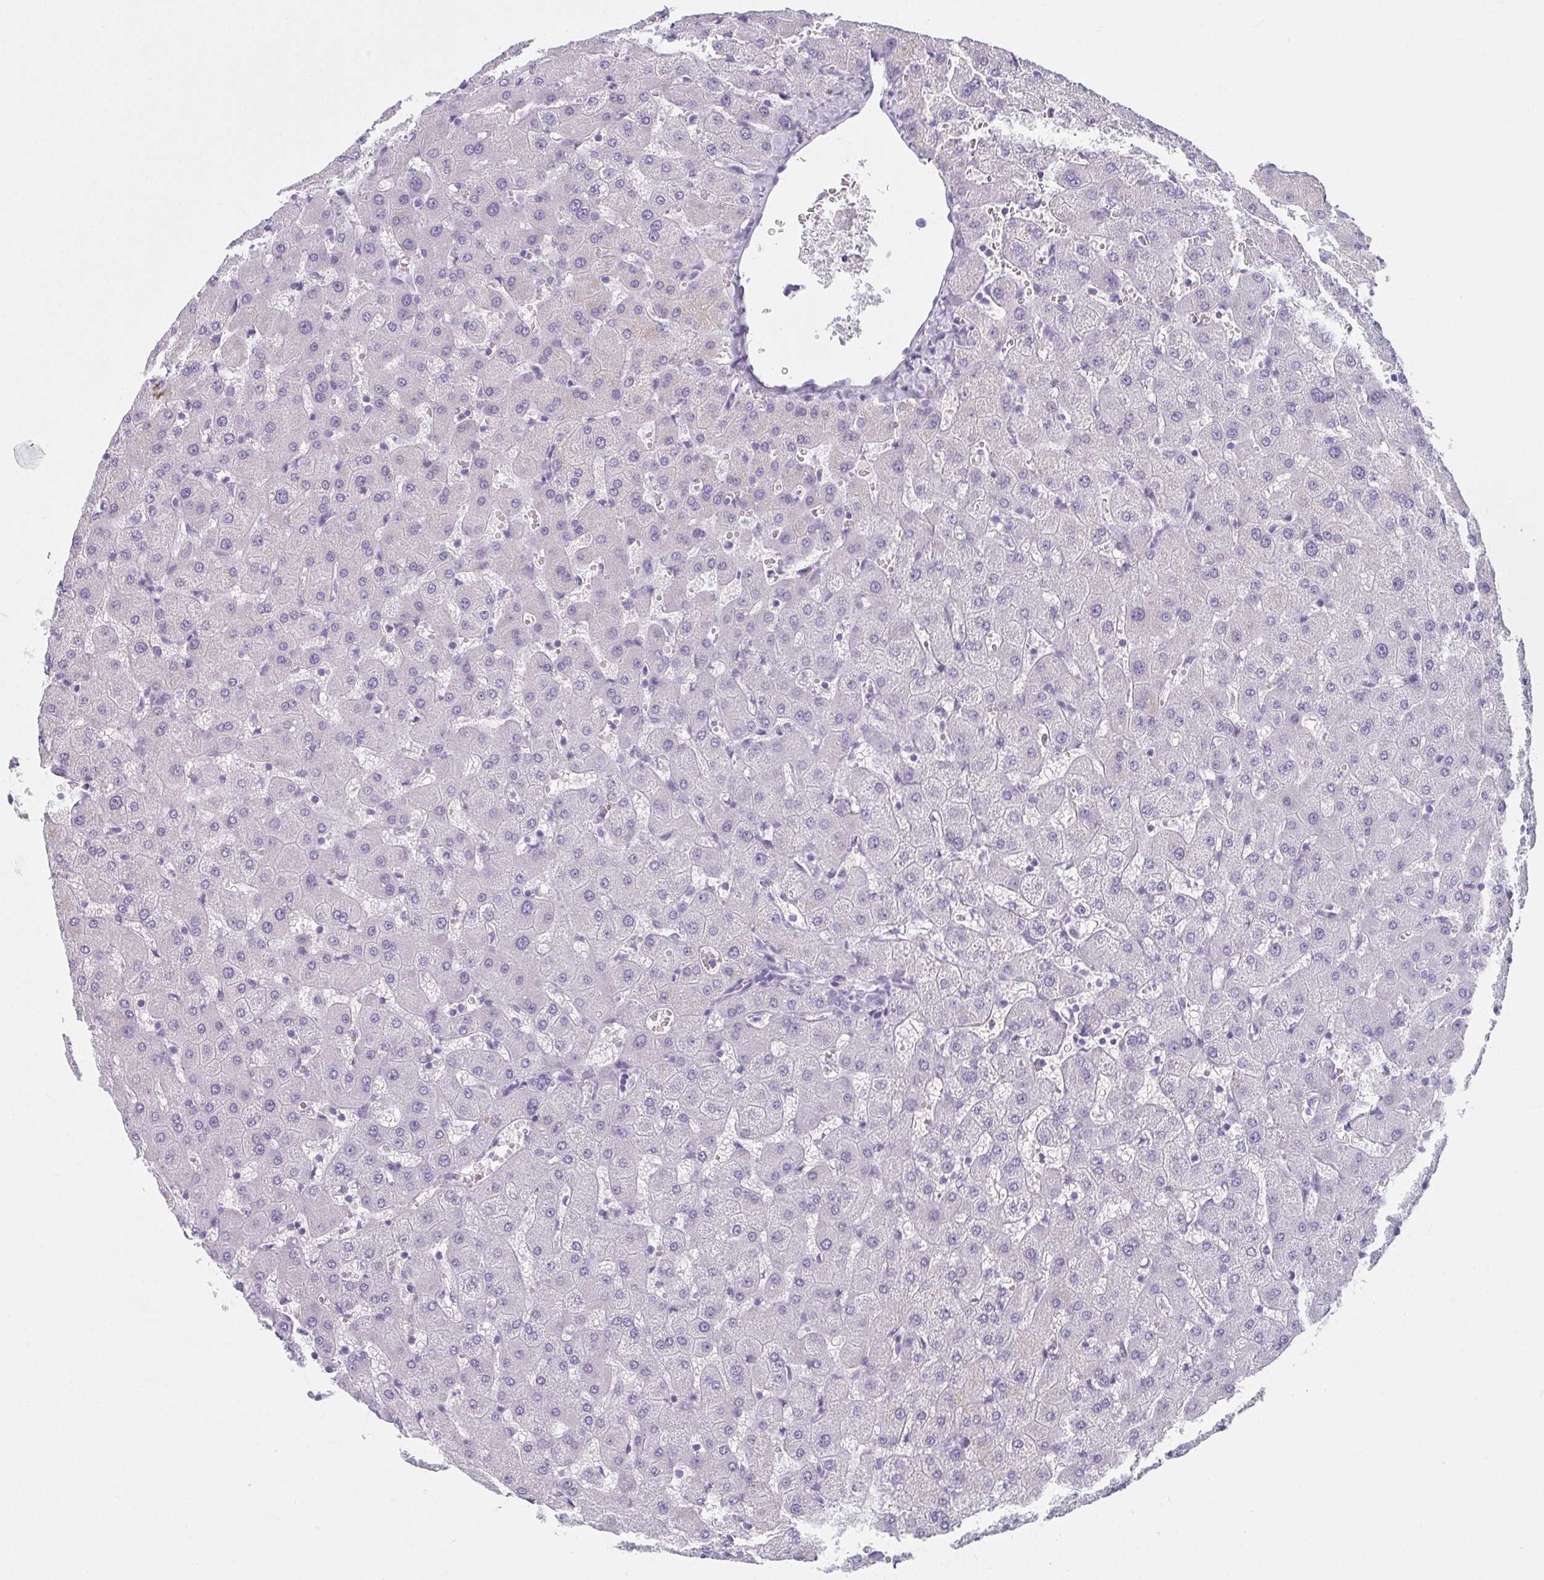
{"staining": {"intensity": "negative", "quantity": "none", "location": "none"}, "tissue": "liver", "cell_type": "Cholangiocytes", "image_type": "normal", "snomed": [{"axis": "morphology", "description": "Normal tissue, NOS"}, {"axis": "topography", "description": "Liver"}], "caption": "This is an immunohistochemistry photomicrograph of unremarkable liver. There is no staining in cholangiocytes.", "gene": "MOBP", "patient": {"sex": "female", "age": 63}}